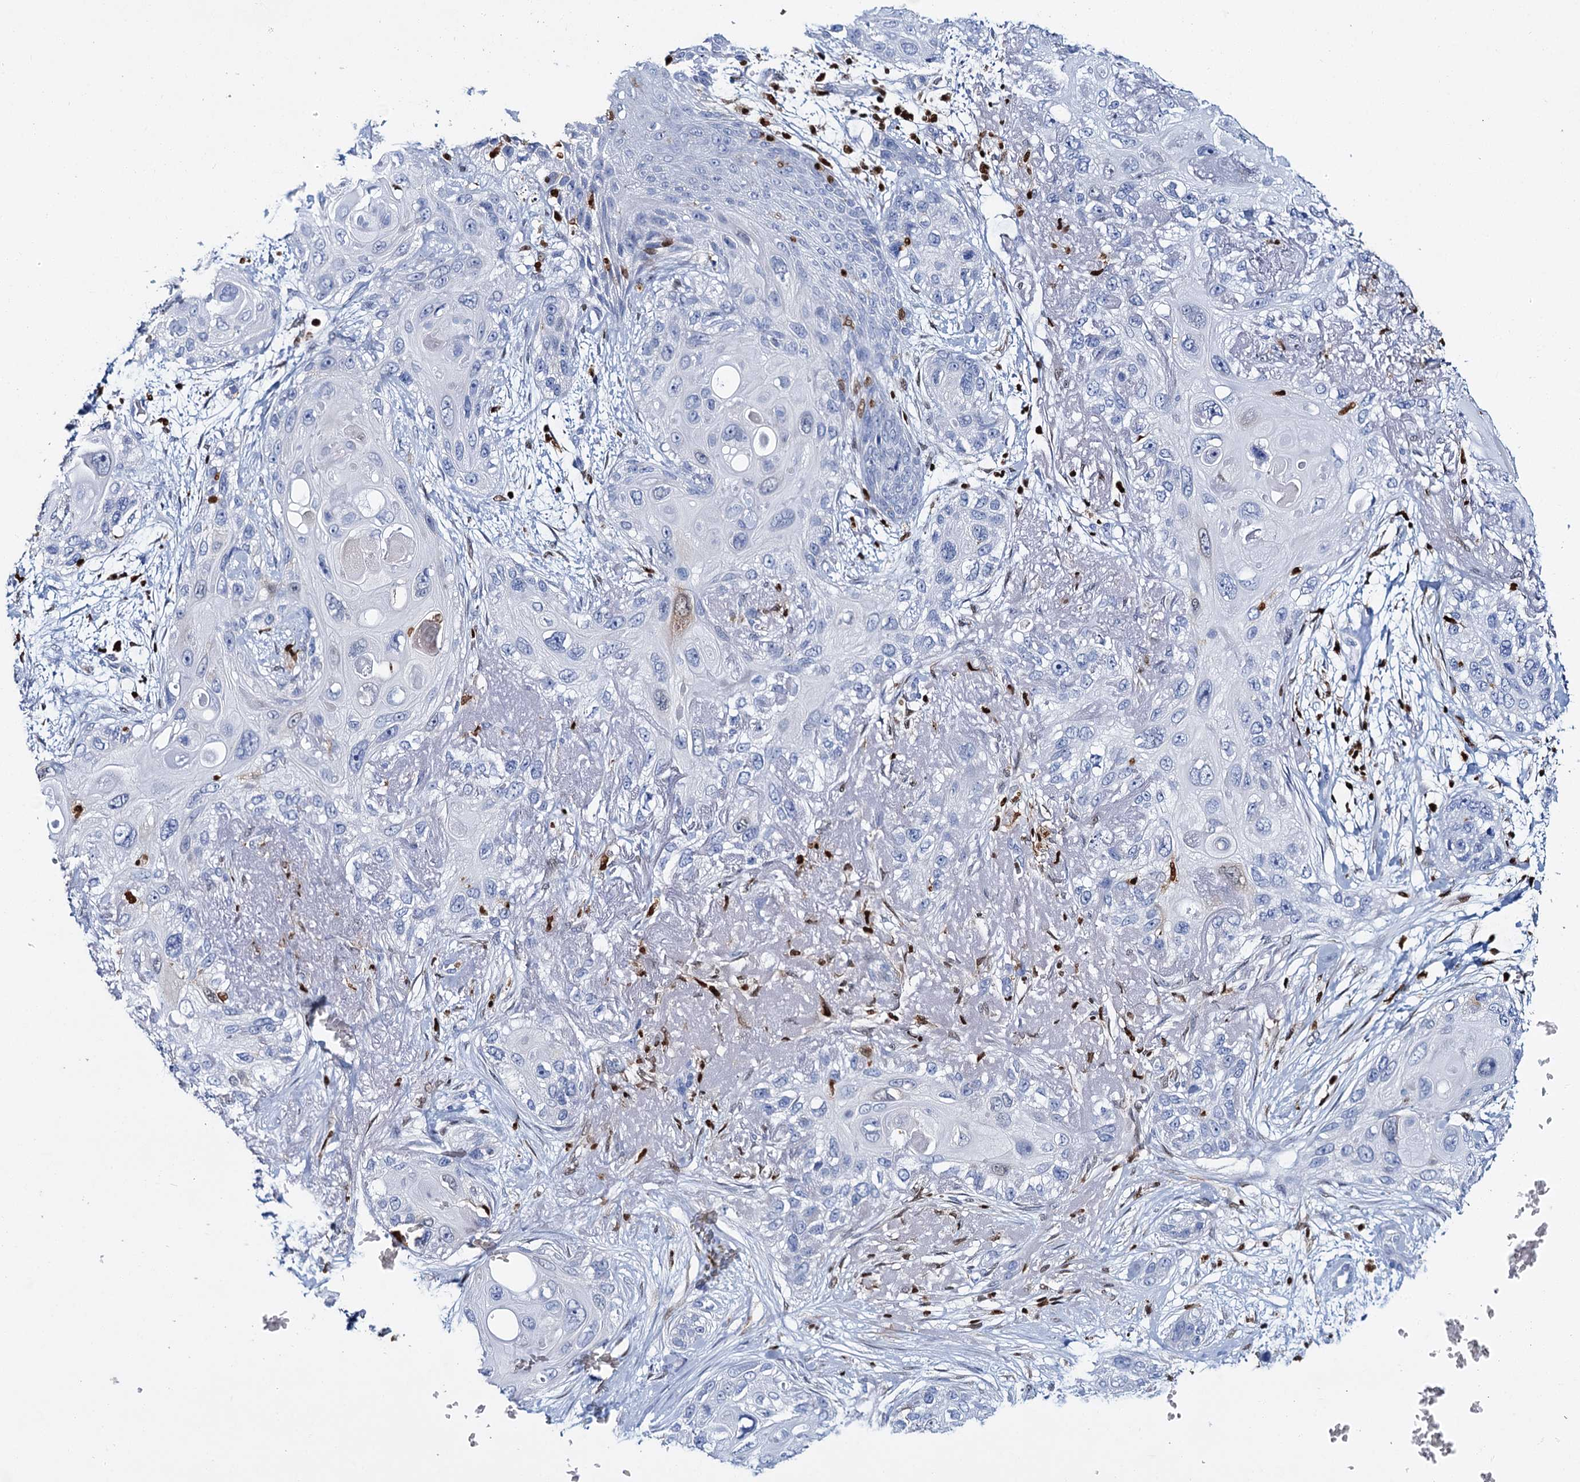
{"staining": {"intensity": "negative", "quantity": "none", "location": "none"}, "tissue": "skin cancer", "cell_type": "Tumor cells", "image_type": "cancer", "snomed": [{"axis": "morphology", "description": "Normal tissue, NOS"}, {"axis": "morphology", "description": "Squamous cell carcinoma, NOS"}, {"axis": "topography", "description": "Skin"}], "caption": "The IHC micrograph has no significant staining in tumor cells of skin cancer tissue.", "gene": "CELF2", "patient": {"sex": "male", "age": 72}}